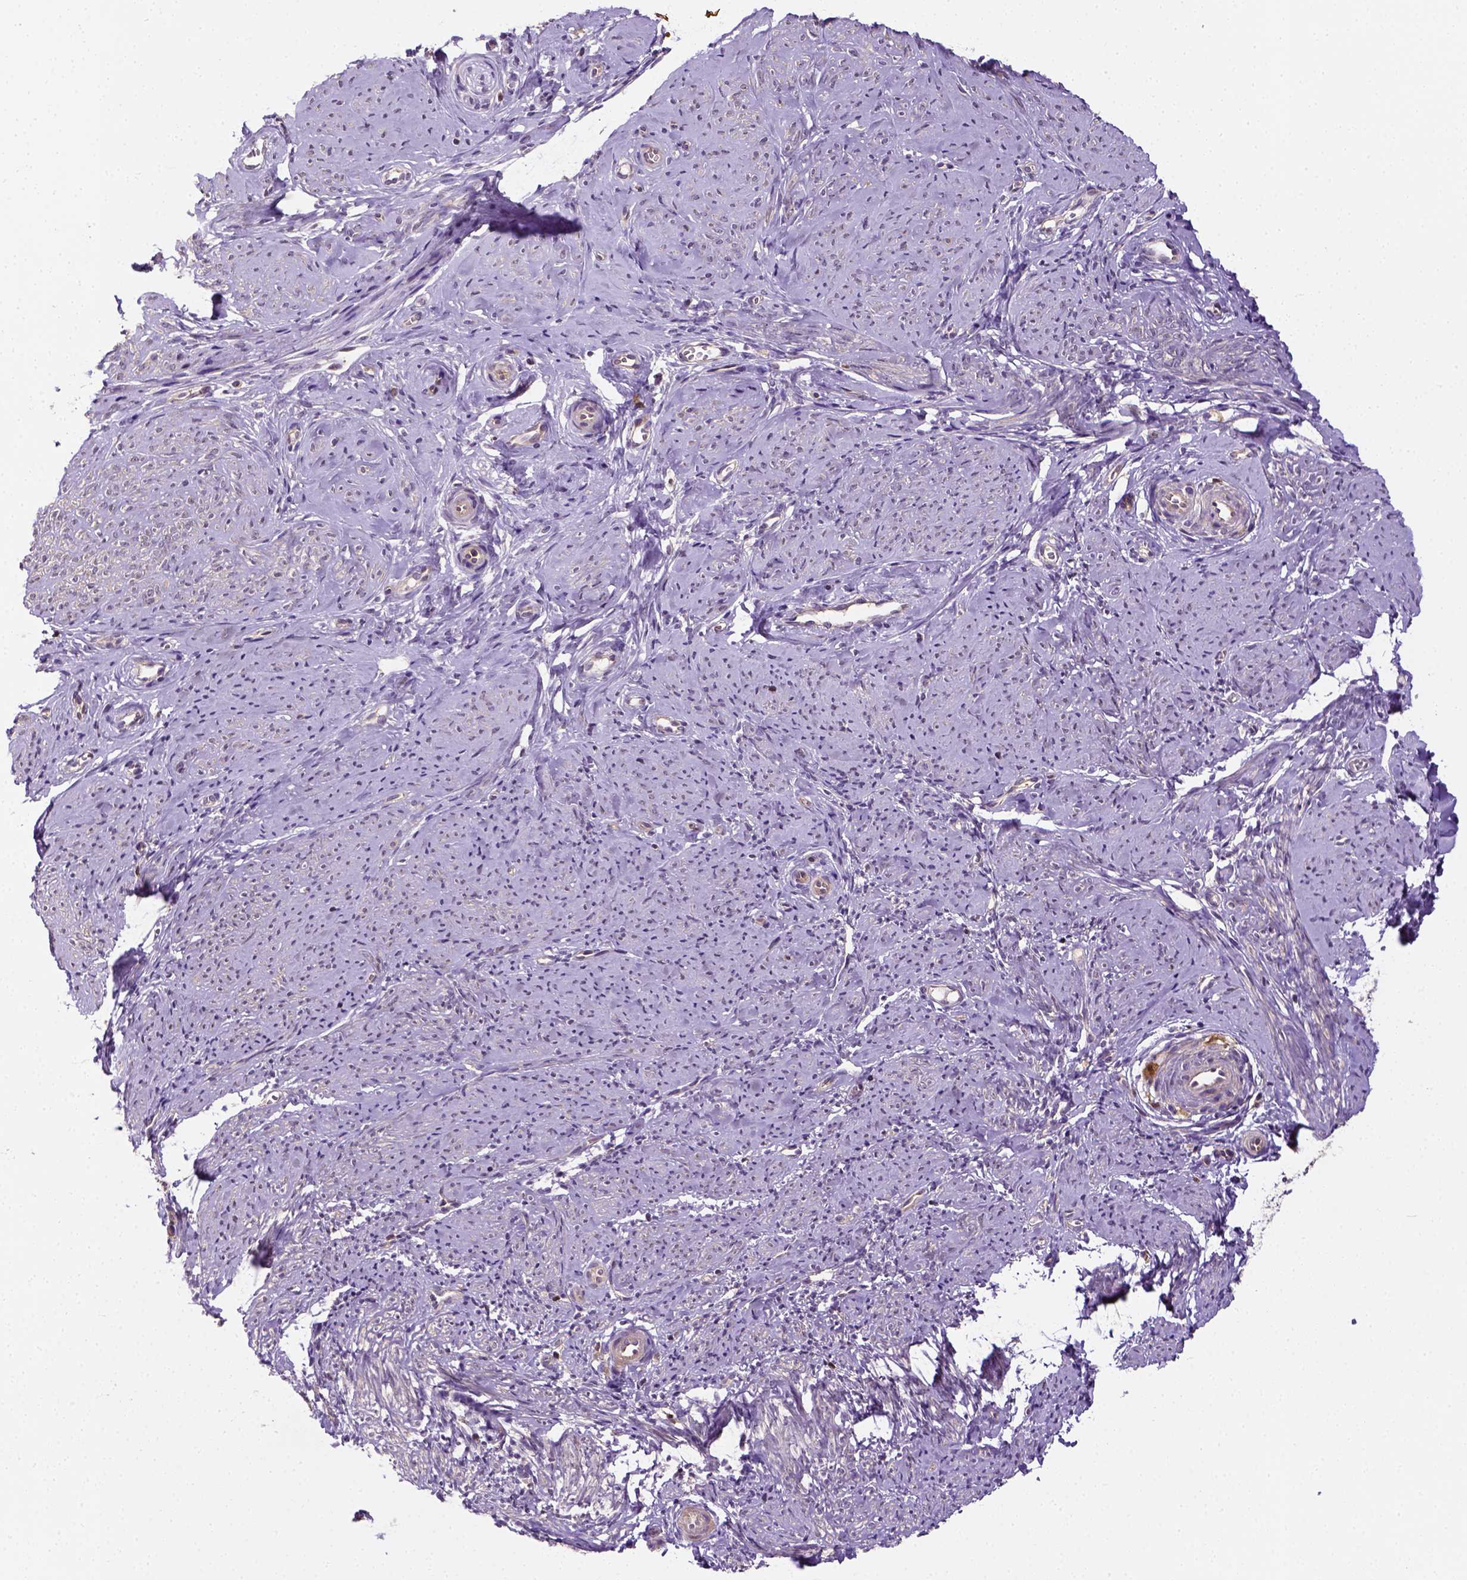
{"staining": {"intensity": "negative", "quantity": "none", "location": "none"}, "tissue": "smooth muscle", "cell_type": "Smooth muscle cells", "image_type": "normal", "snomed": [{"axis": "morphology", "description": "Normal tissue, NOS"}, {"axis": "topography", "description": "Smooth muscle"}], "caption": "This is an immunohistochemistry image of normal smooth muscle. There is no positivity in smooth muscle cells.", "gene": "MATK", "patient": {"sex": "female", "age": 48}}